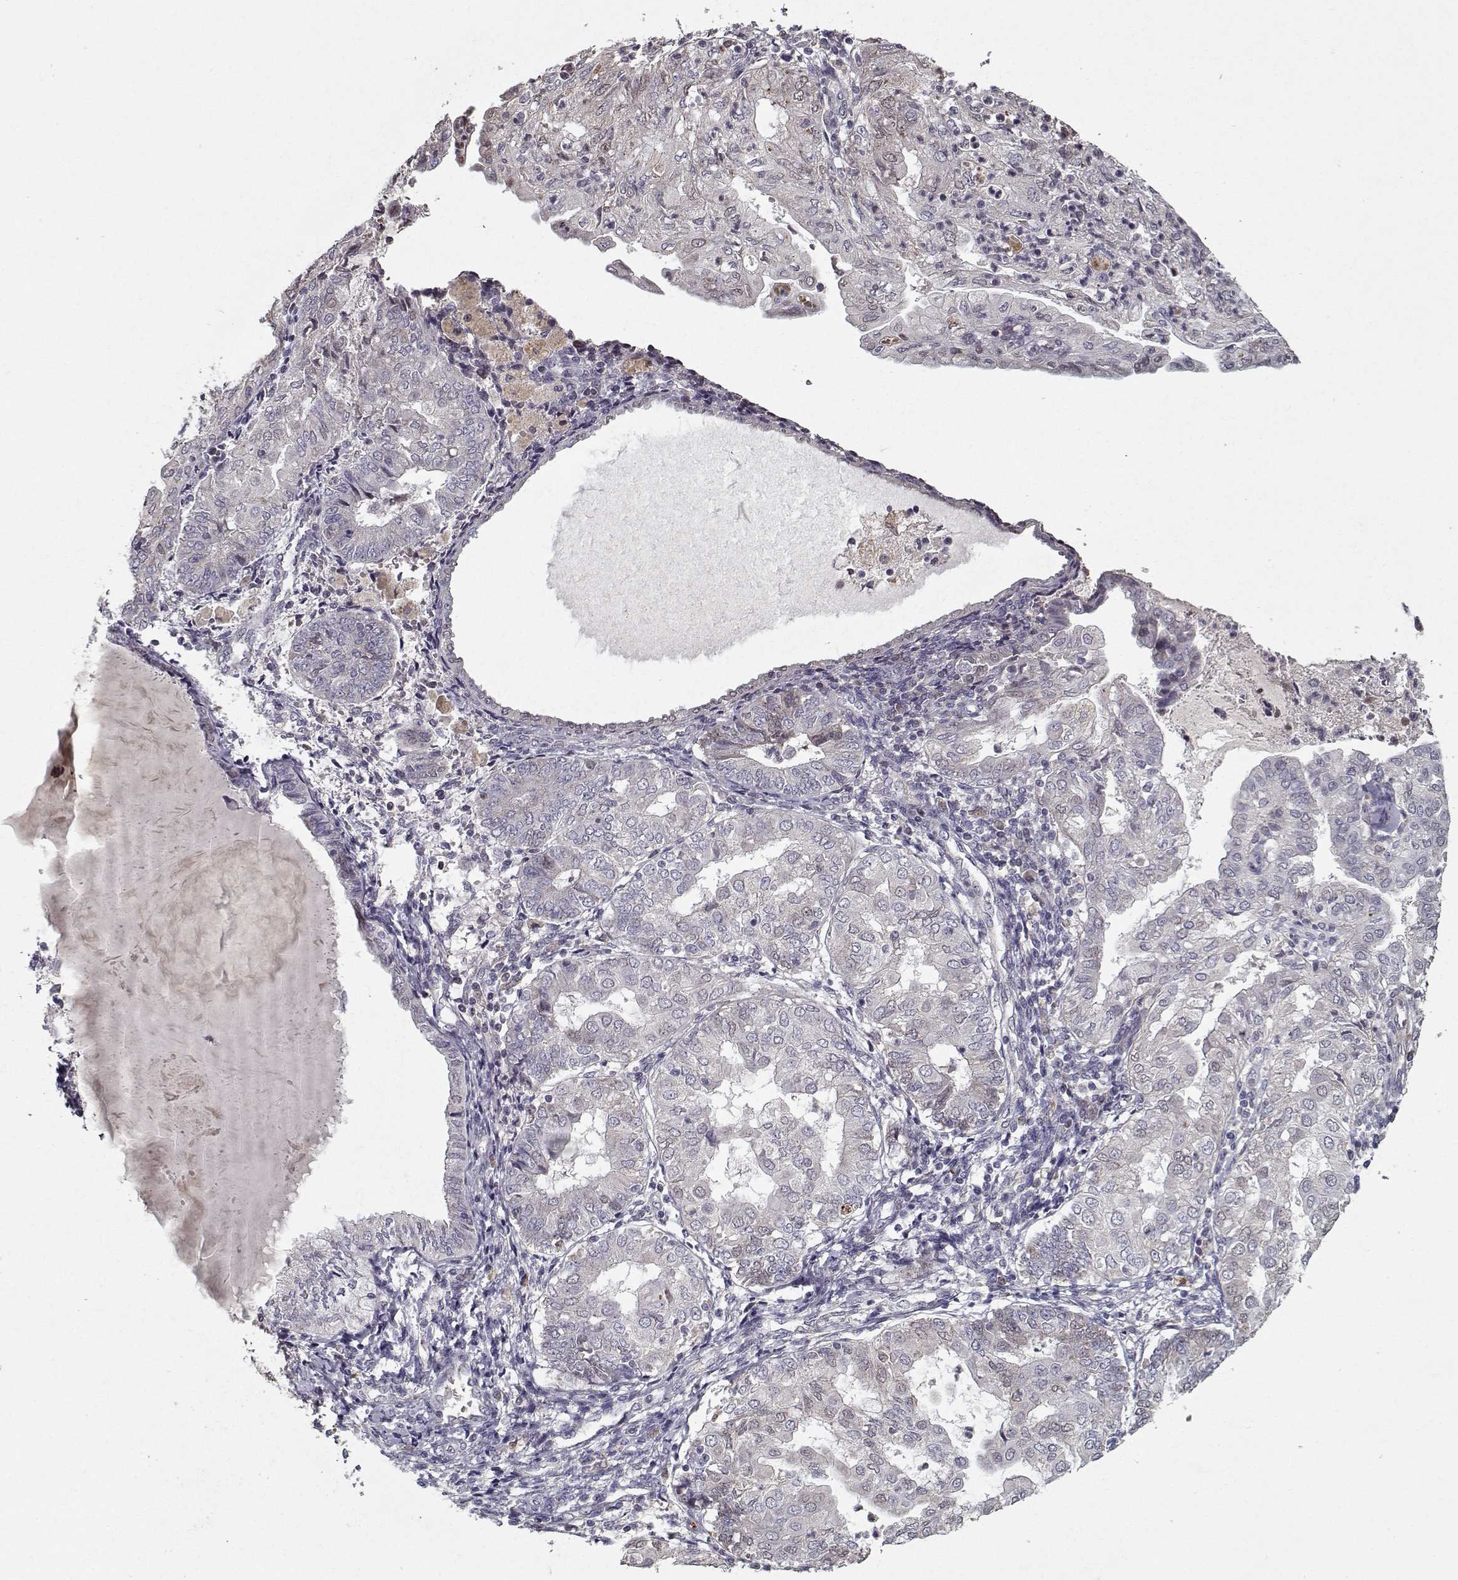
{"staining": {"intensity": "negative", "quantity": "none", "location": "none"}, "tissue": "endometrial cancer", "cell_type": "Tumor cells", "image_type": "cancer", "snomed": [{"axis": "morphology", "description": "Adenocarcinoma, NOS"}, {"axis": "topography", "description": "Endometrium"}], "caption": "Tumor cells are negative for protein expression in human endometrial cancer (adenocarcinoma).", "gene": "LAMA2", "patient": {"sex": "female", "age": 68}}